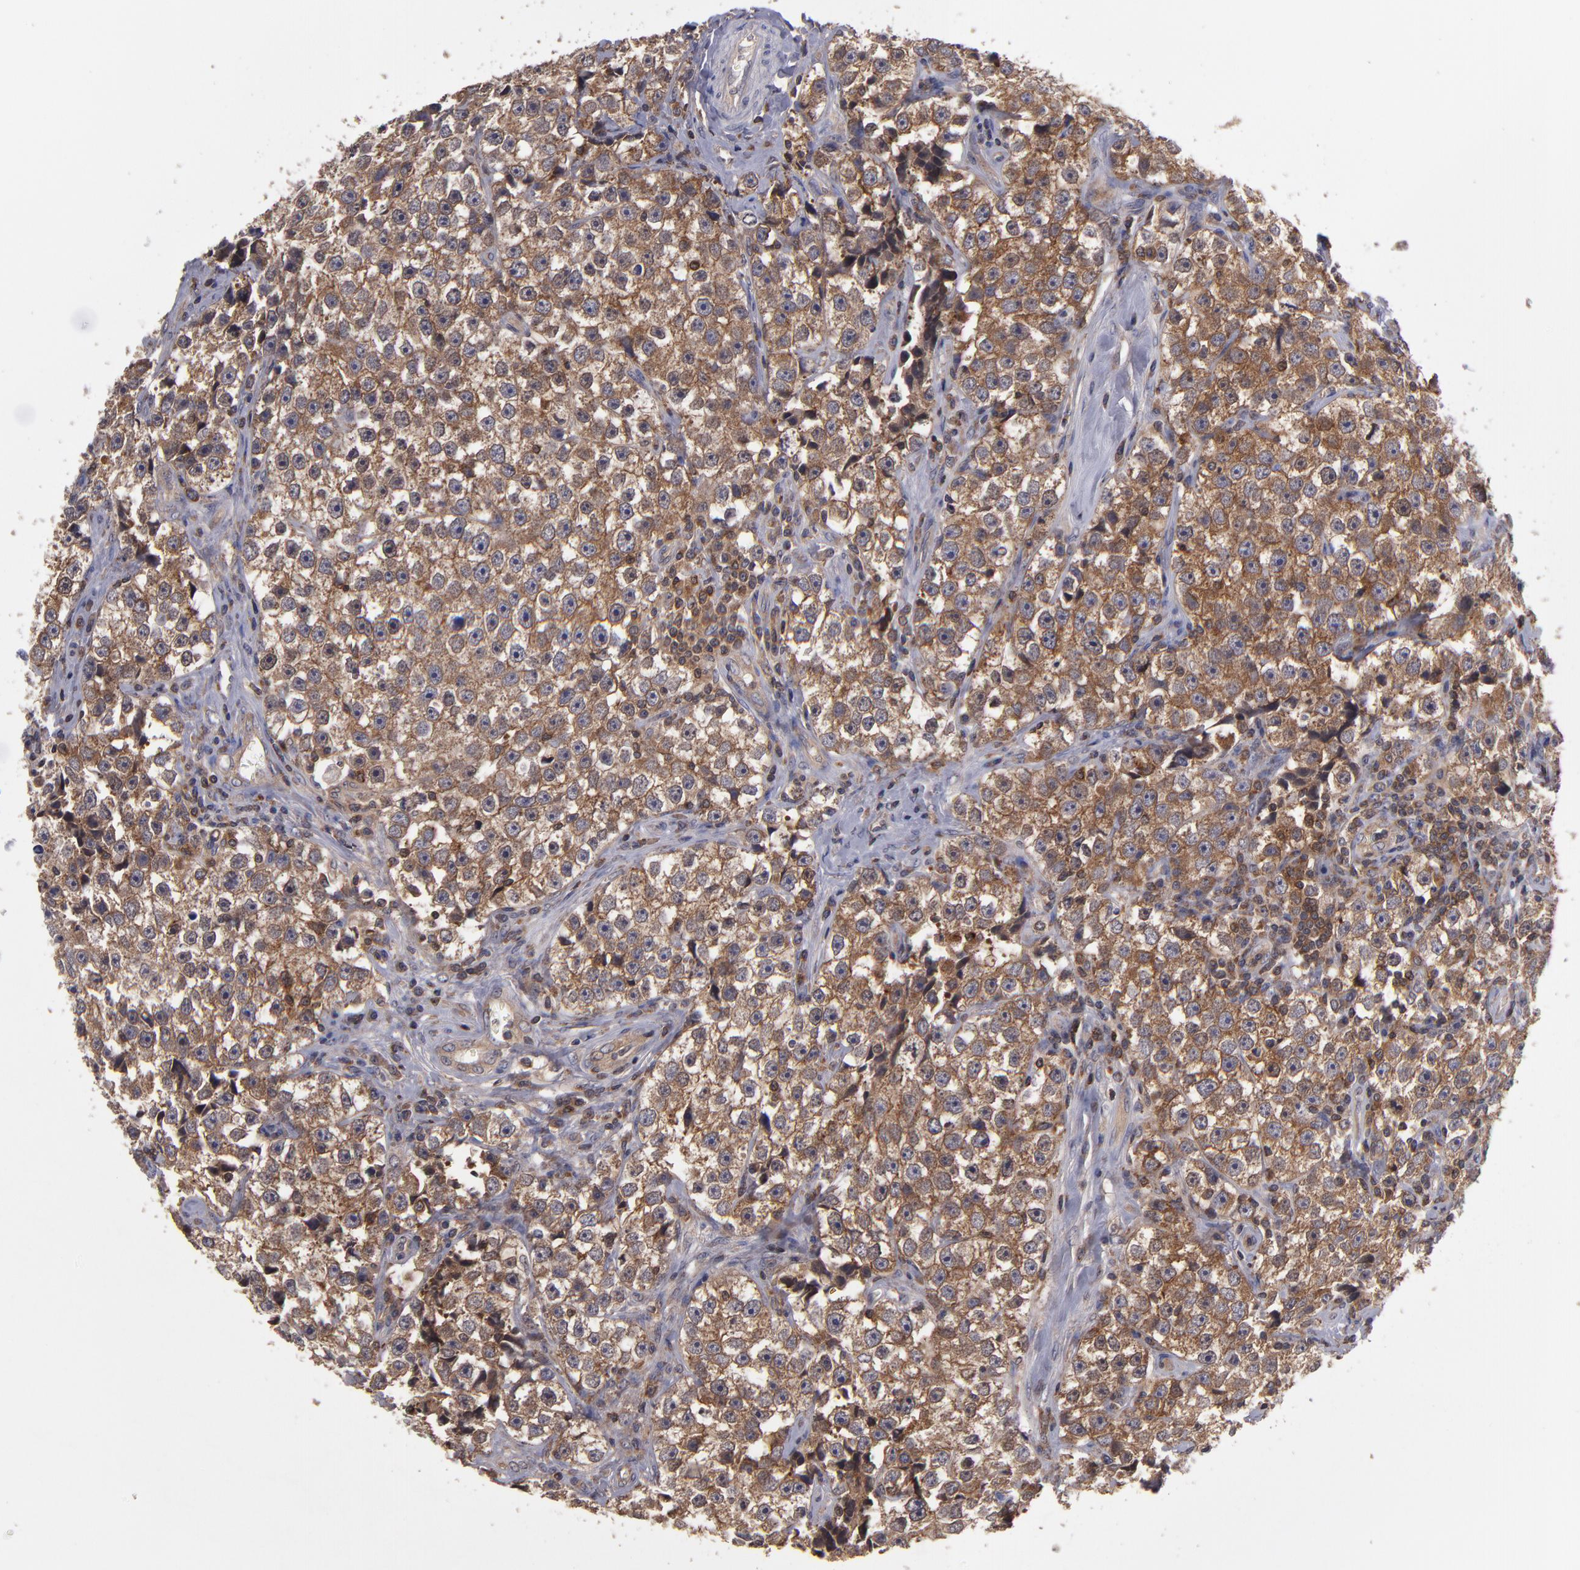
{"staining": {"intensity": "strong", "quantity": ">75%", "location": "cytoplasmic/membranous"}, "tissue": "testis cancer", "cell_type": "Tumor cells", "image_type": "cancer", "snomed": [{"axis": "morphology", "description": "Seminoma, NOS"}, {"axis": "topography", "description": "Testis"}], "caption": "A high-resolution histopathology image shows immunohistochemistry (IHC) staining of testis seminoma, which displays strong cytoplasmic/membranous staining in approximately >75% of tumor cells. (Brightfield microscopy of DAB IHC at high magnification).", "gene": "NF2", "patient": {"sex": "male", "age": 32}}